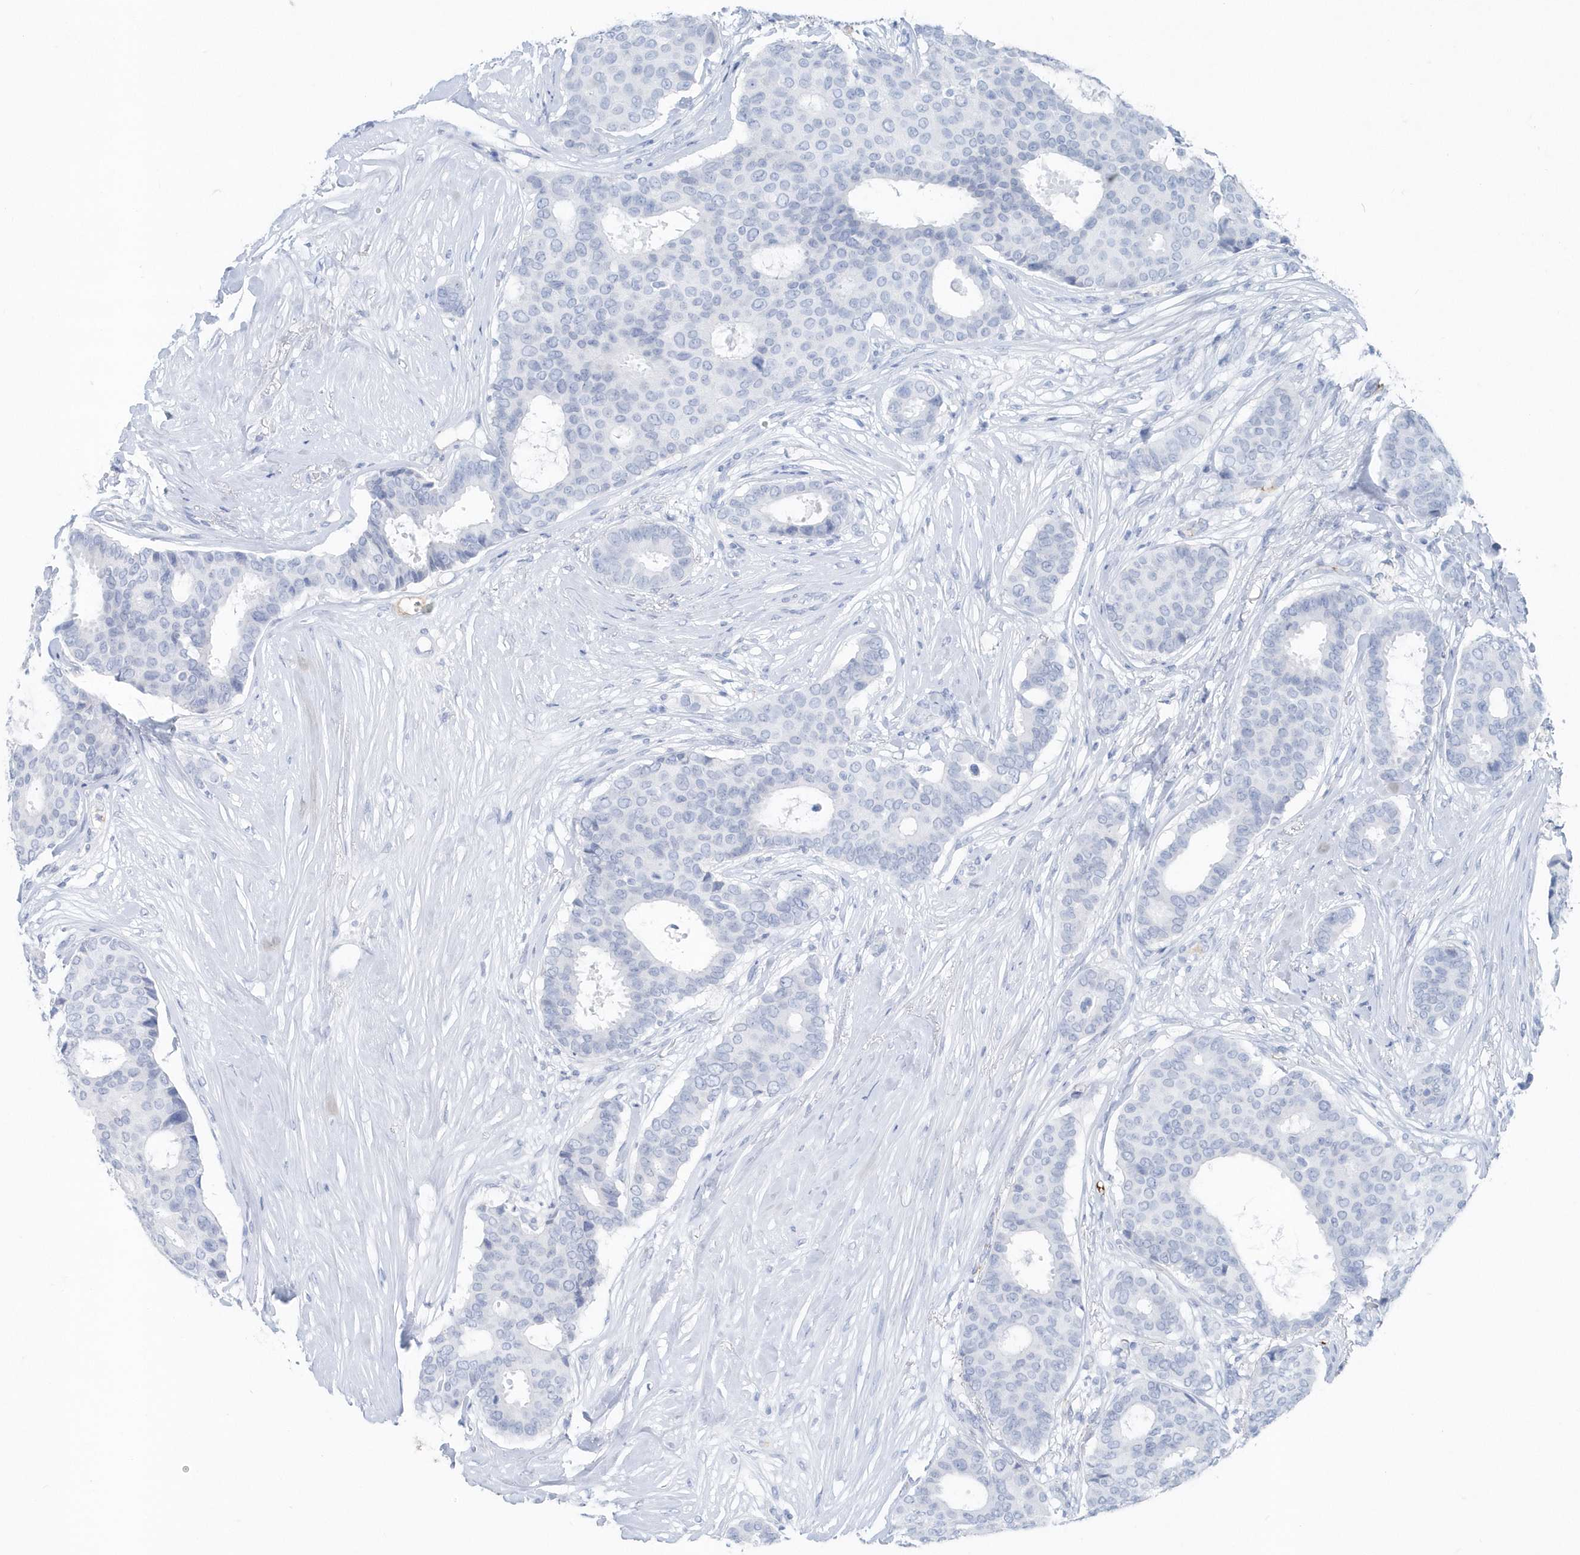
{"staining": {"intensity": "negative", "quantity": "none", "location": "none"}, "tissue": "breast cancer", "cell_type": "Tumor cells", "image_type": "cancer", "snomed": [{"axis": "morphology", "description": "Duct carcinoma"}, {"axis": "topography", "description": "Breast"}], "caption": "Tumor cells are negative for brown protein staining in breast cancer (invasive ductal carcinoma).", "gene": "JCHAIN", "patient": {"sex": "female", "age": 75}}